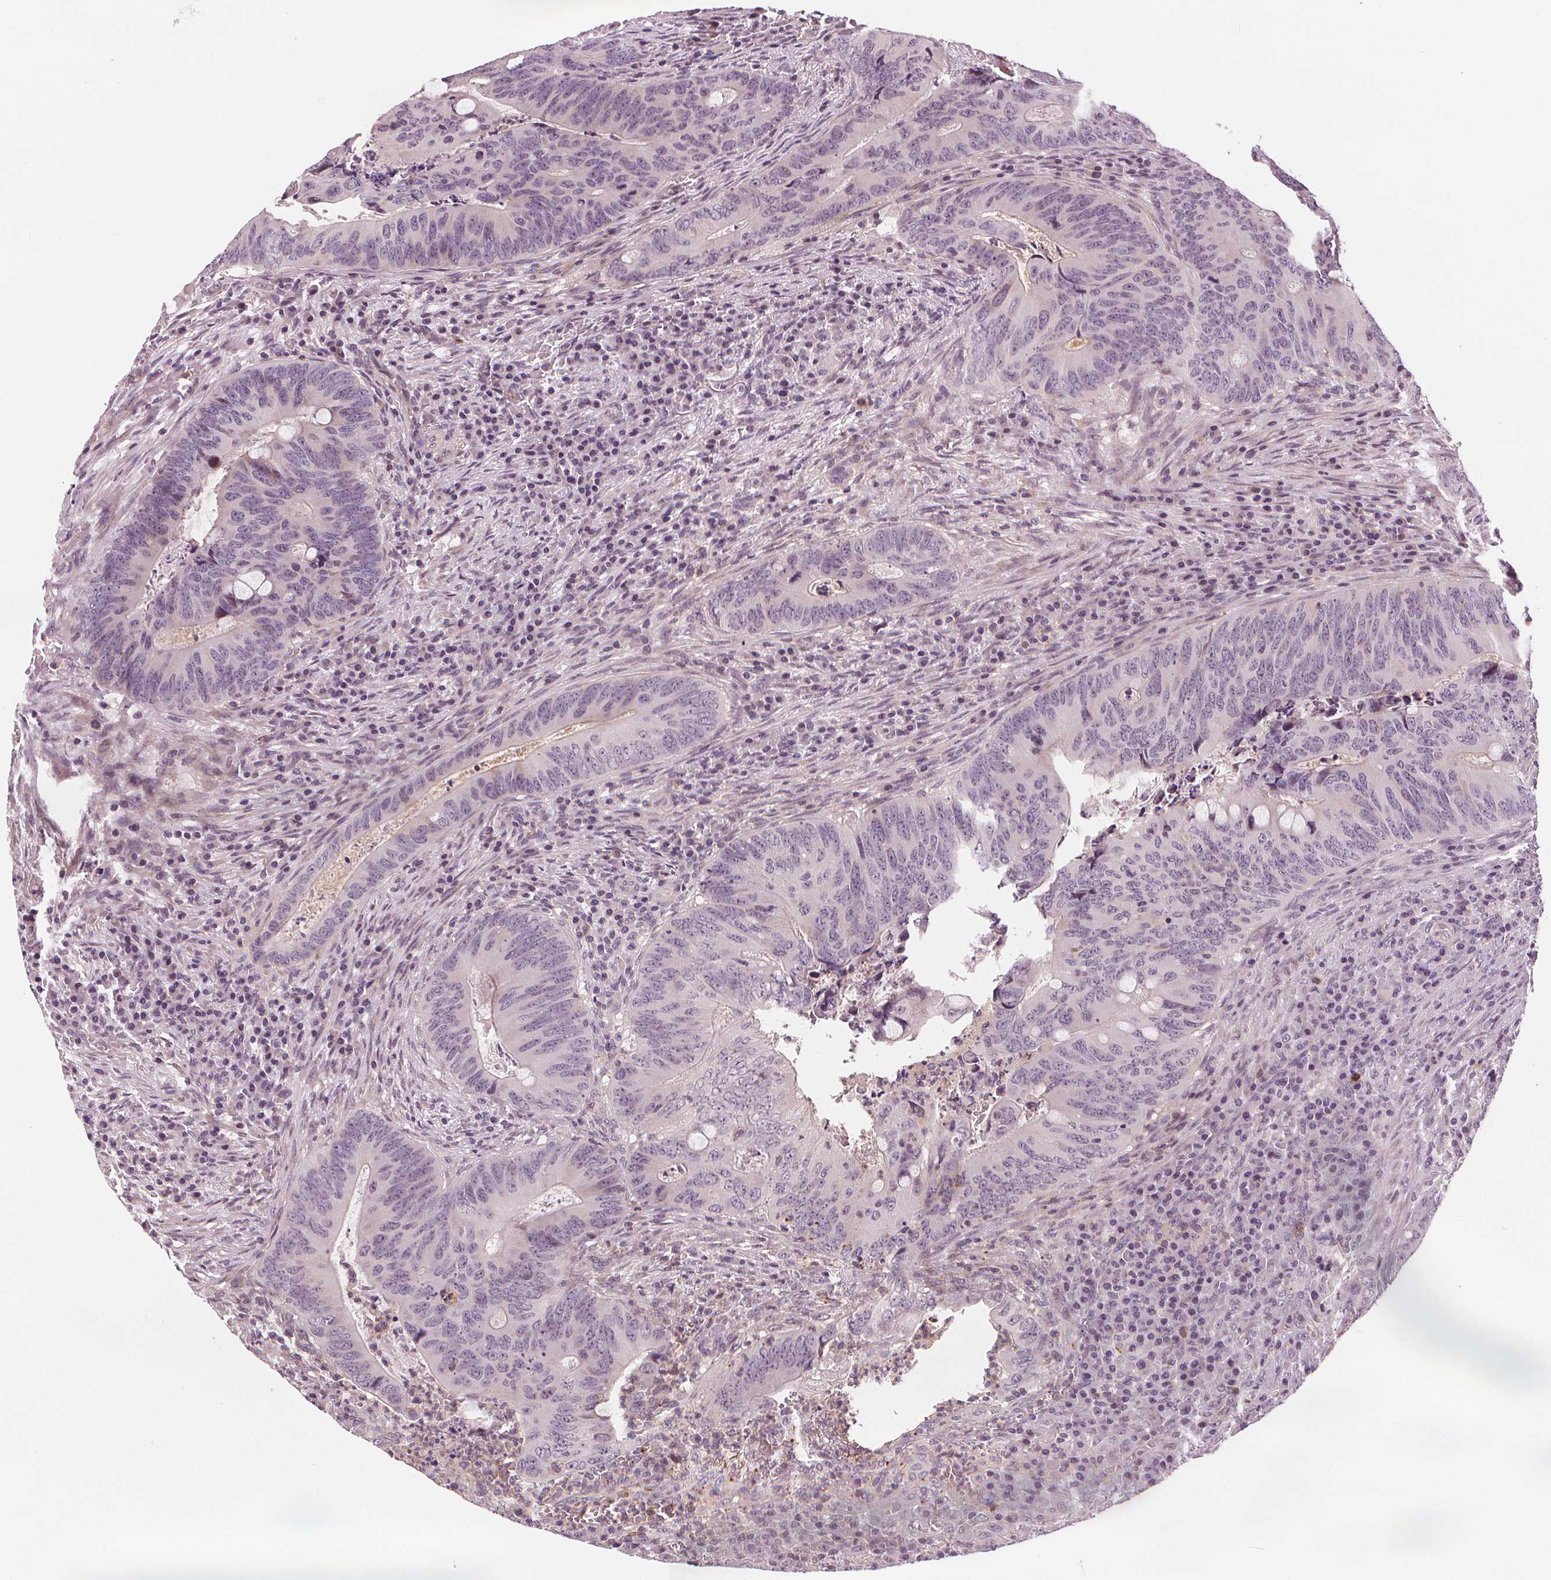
{"staining": {"intensity": "negative", "quantity": "none", "location": "none"}, "tissue": "colorectal cancer", "cell_type": "Tumor cells", "image_type": "cancer", "snomed": [{"axis": "morphology", "description": "Adenocarcinoma, NOS"}, {"axis": "topography", "description": "Colon"}], "caption": "Immunohistochemistry photomicrograph of neoplastic tissue: colorectal cancer stained with DAB displays no significant protein expression in tumor cells.", "gene": "SLC34A1", "patient": {"sex": "female", "age": 74}}